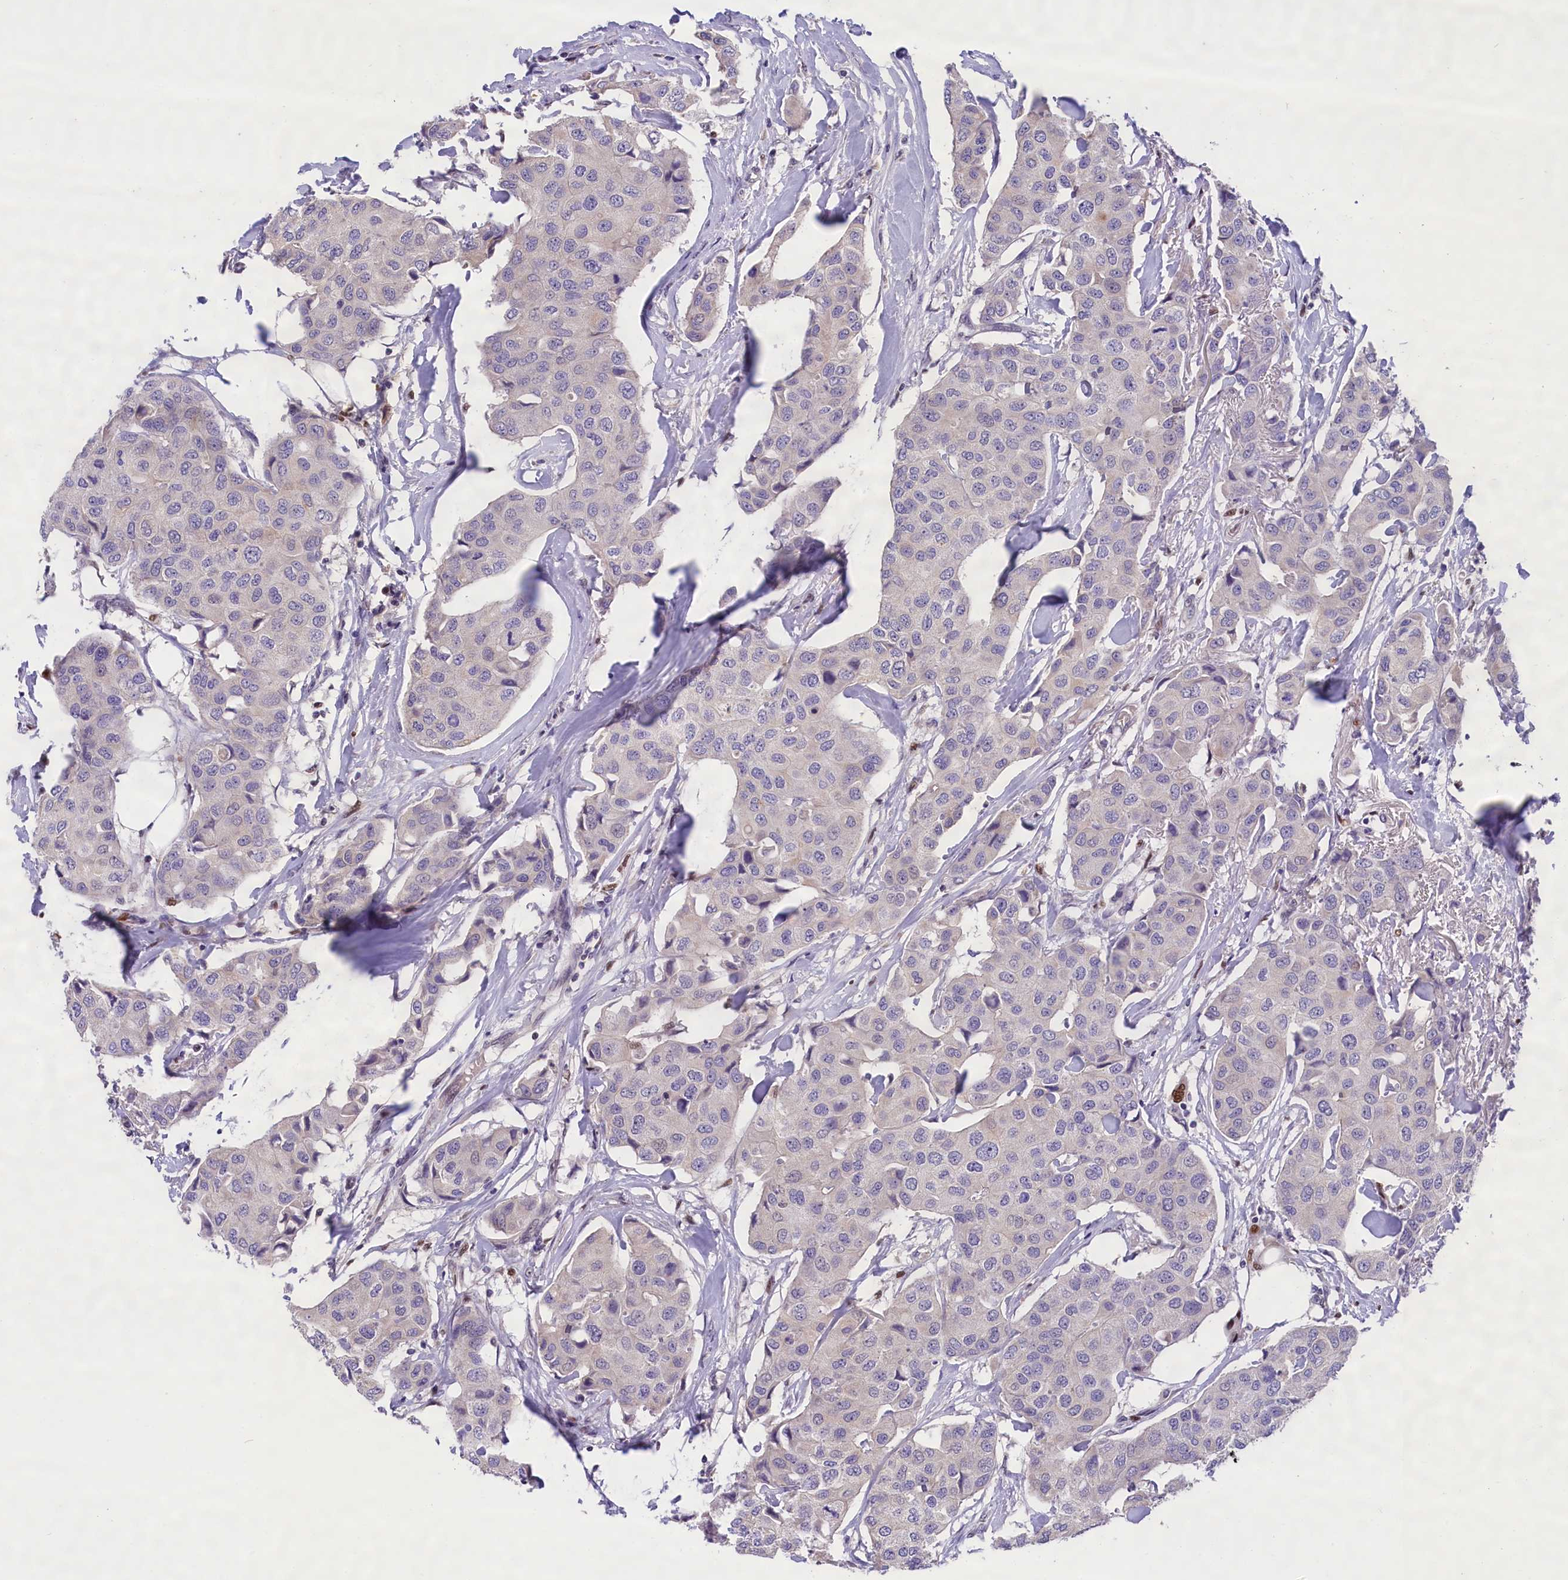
{"staining": {"intensity": "negative", "quantity": "none", "location": "none"}, "tissue": "breast cancer", "cell_type": "Tumor cells", "image_type": "cancer", "snomed": [{"axis": "morphology", "description": "Duct carcinoma"}, {"axis": "topography", "description": "Breast"}], "caption": "There is no significant expression in tumor cells of intraductal carcinoma (breast).", "gene": "BTBD9", "patient": {"sex": "female", "age": 80}}